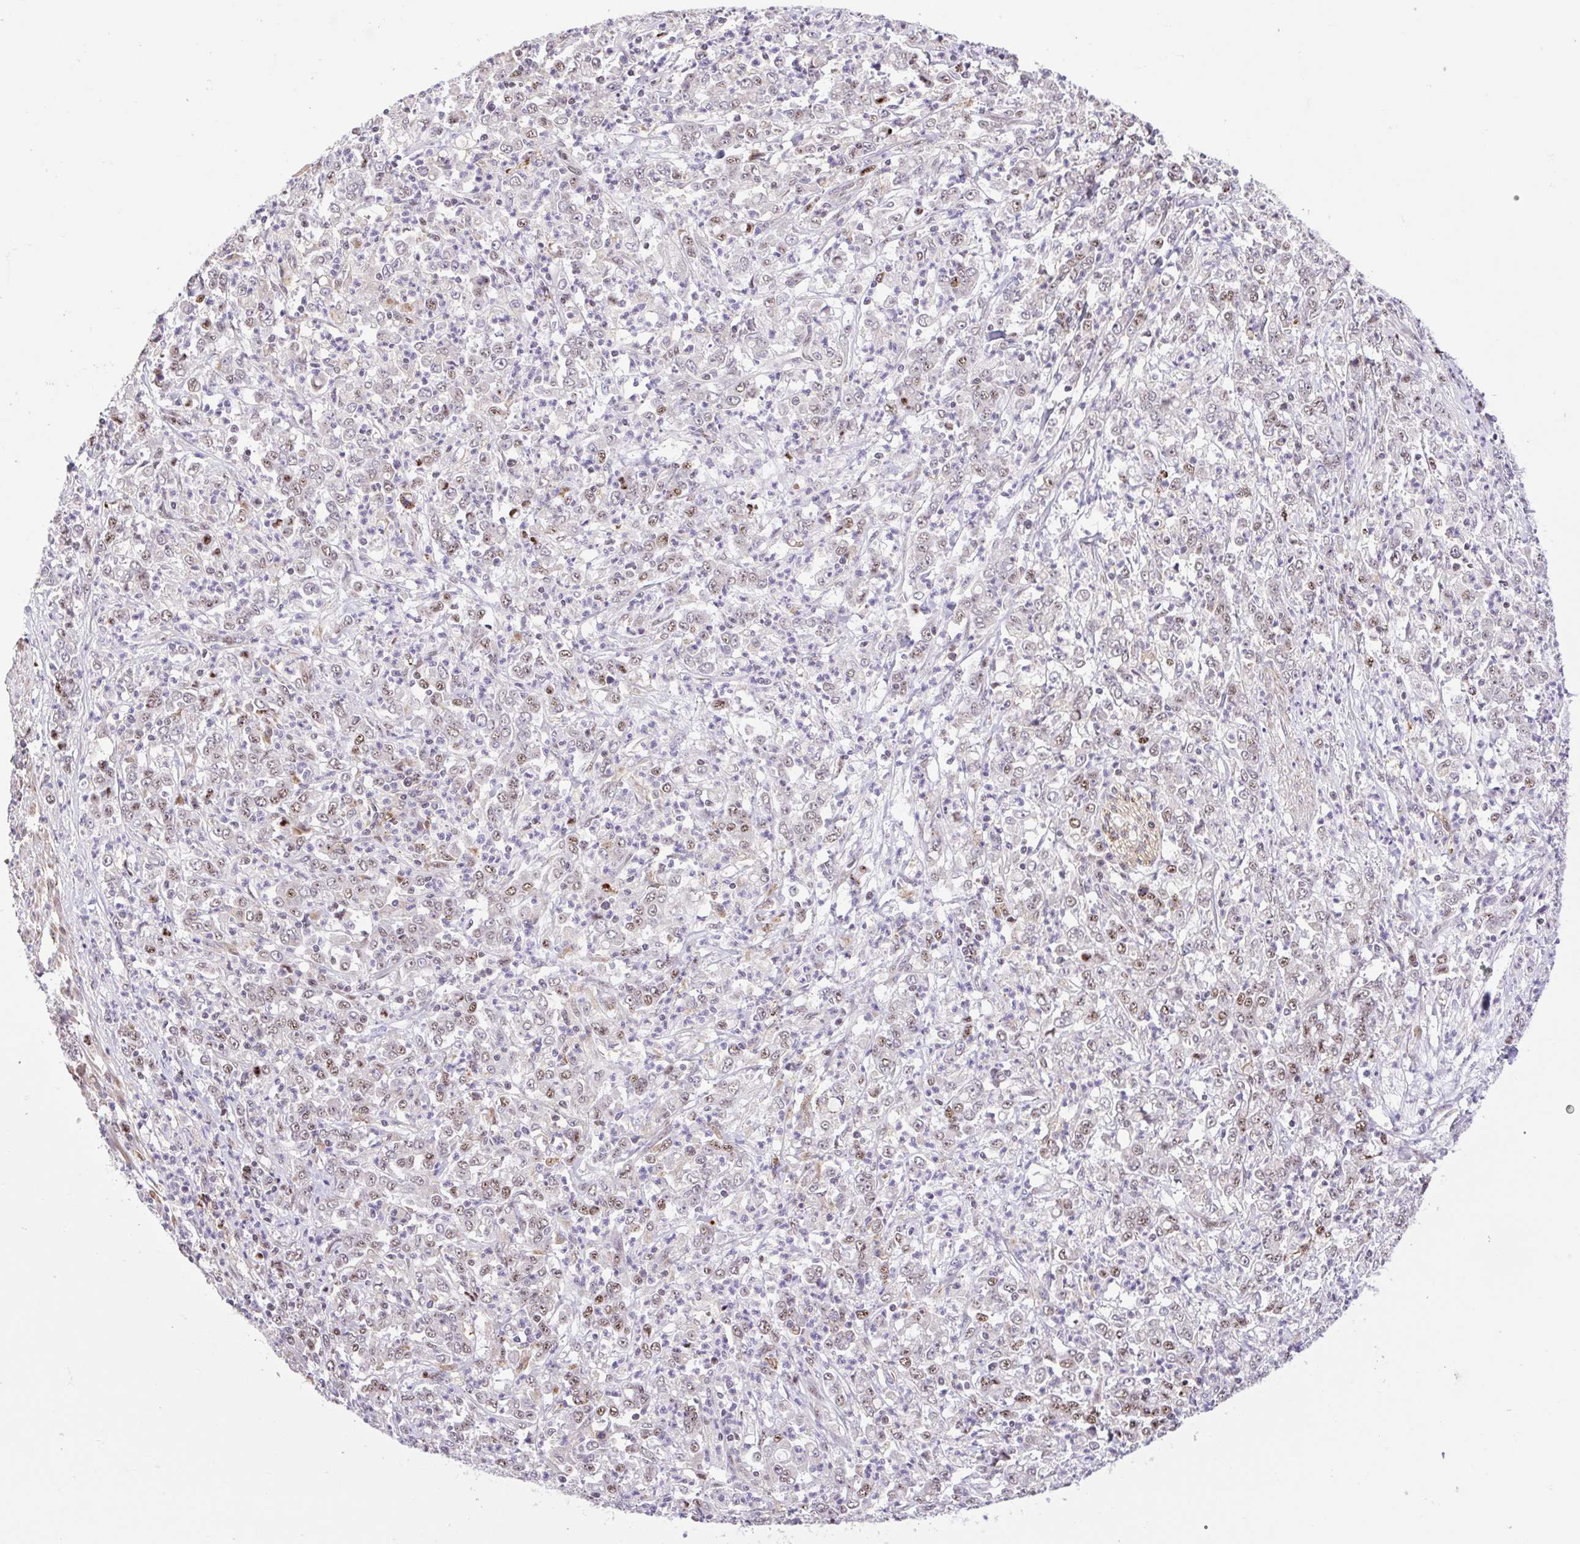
{"staining": {"intensity": "weak", "quantity": "25%-75%", "location": "nuclear"}, "tissue": "stomach cancer", "cell_type": "Tumor cells", "image_type": "cancer", "snomed": [{"axis": "morphology", "description": "Adenocarcinoma, NOS"}, {"axis": "topography", "description": "Stomach, lower"}], "caption": "This micrograph shows stomach cancer stained with IHC to label a protein in brown. The nuclear of tumor cells show weak positivity for the protein. Nuclei are counter-stained blue.", "gene": "ERG", "patient": {"sex": "female", "age": 71}}